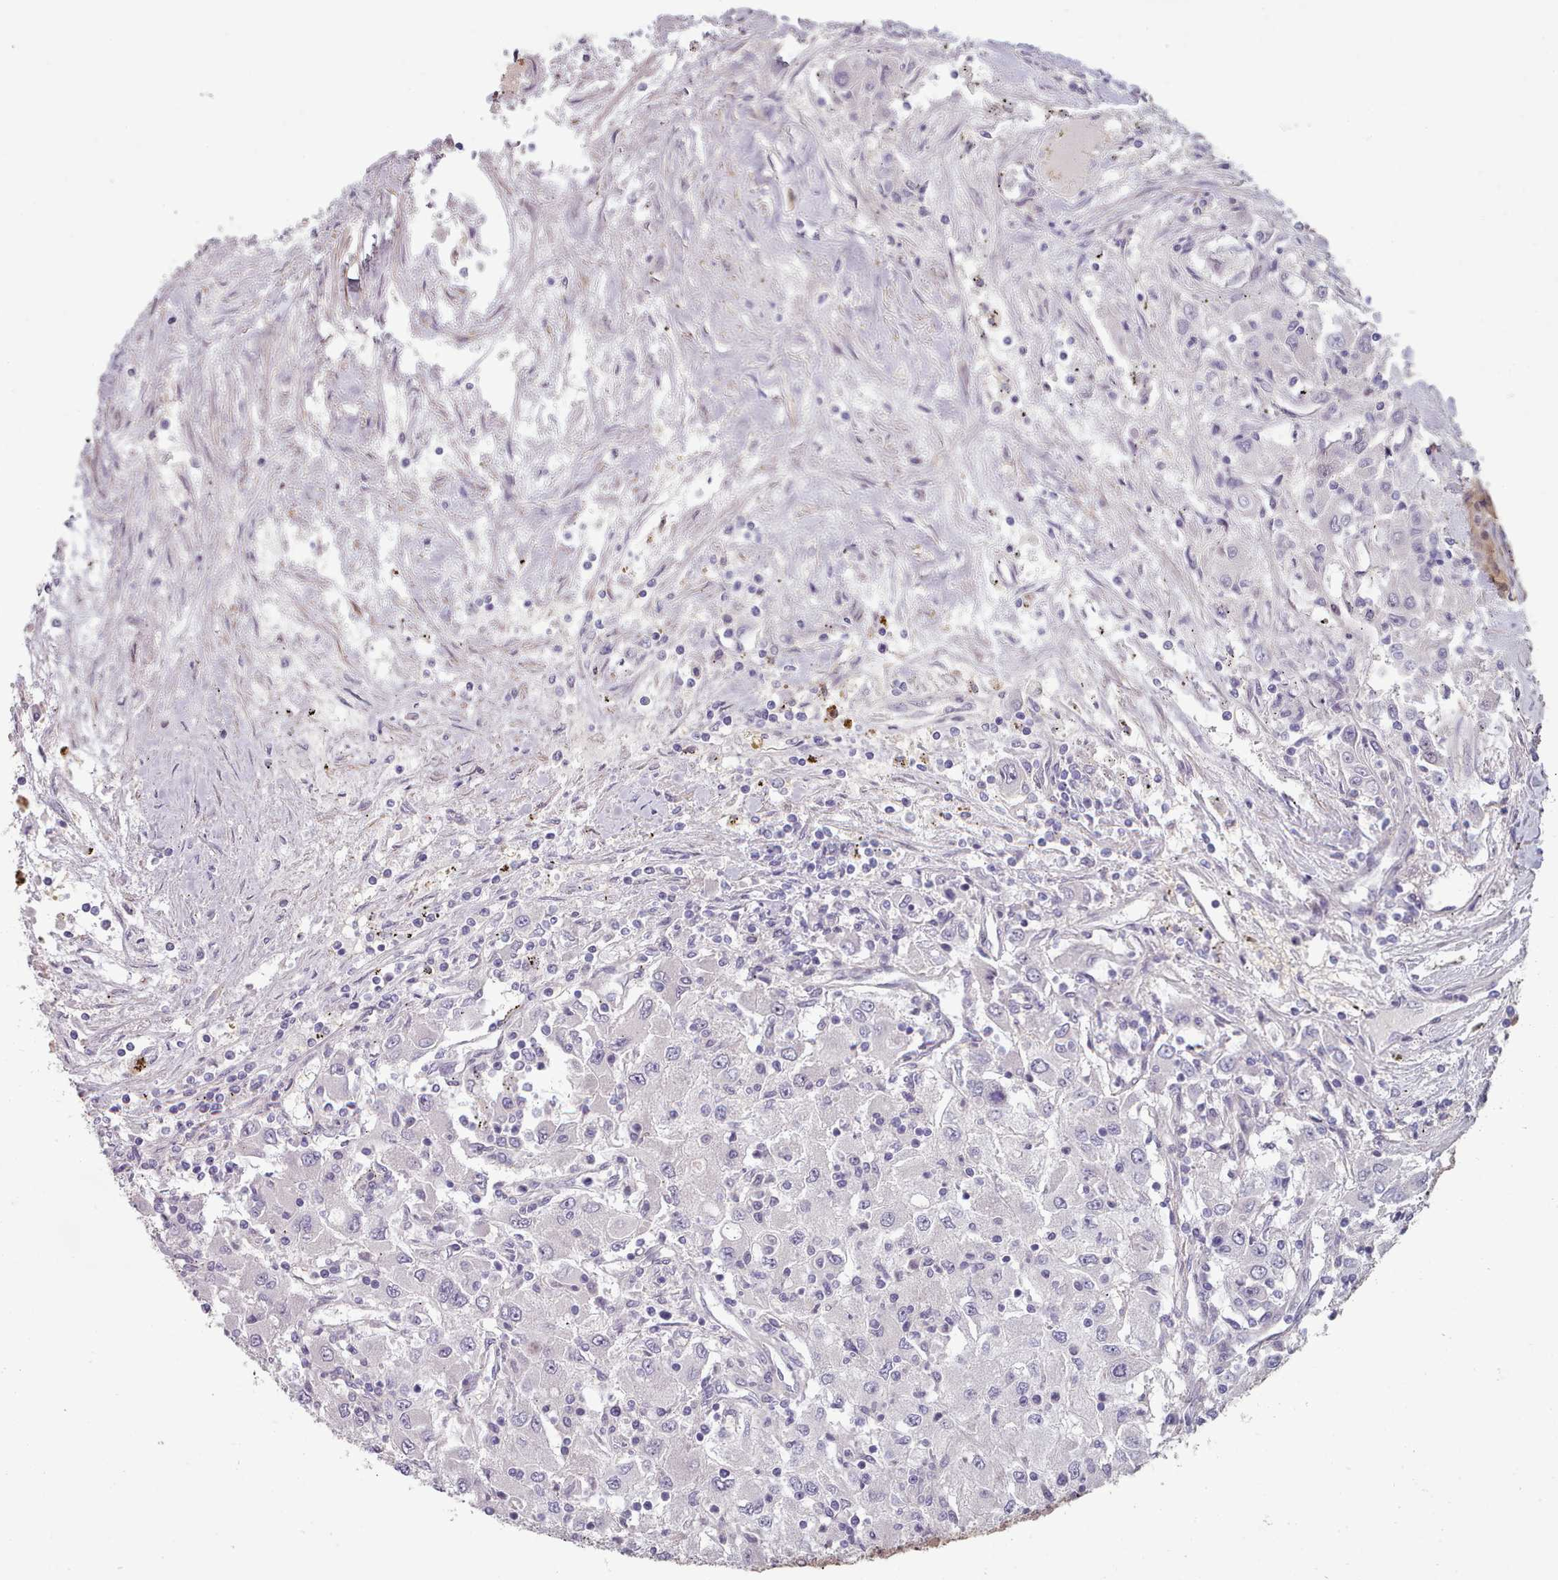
{"staining": {"intensity": "negative", "quantity": "none", "location": "none"}, "tissue": "renal cancer", "cell_type": "Tumor cells", "image_type": "cancer", "snomed": [{"axis": "morphology", "description": "Adenocarcinoma, NOS"}, {"axis": "topography", "description": "Kidney"}], "caption": "The photomicrograph exhibits no significant expression in tumor cells of renal cancer.", "gene": "CLNS1A", "patient": {"sex": "female", "age": 67}}